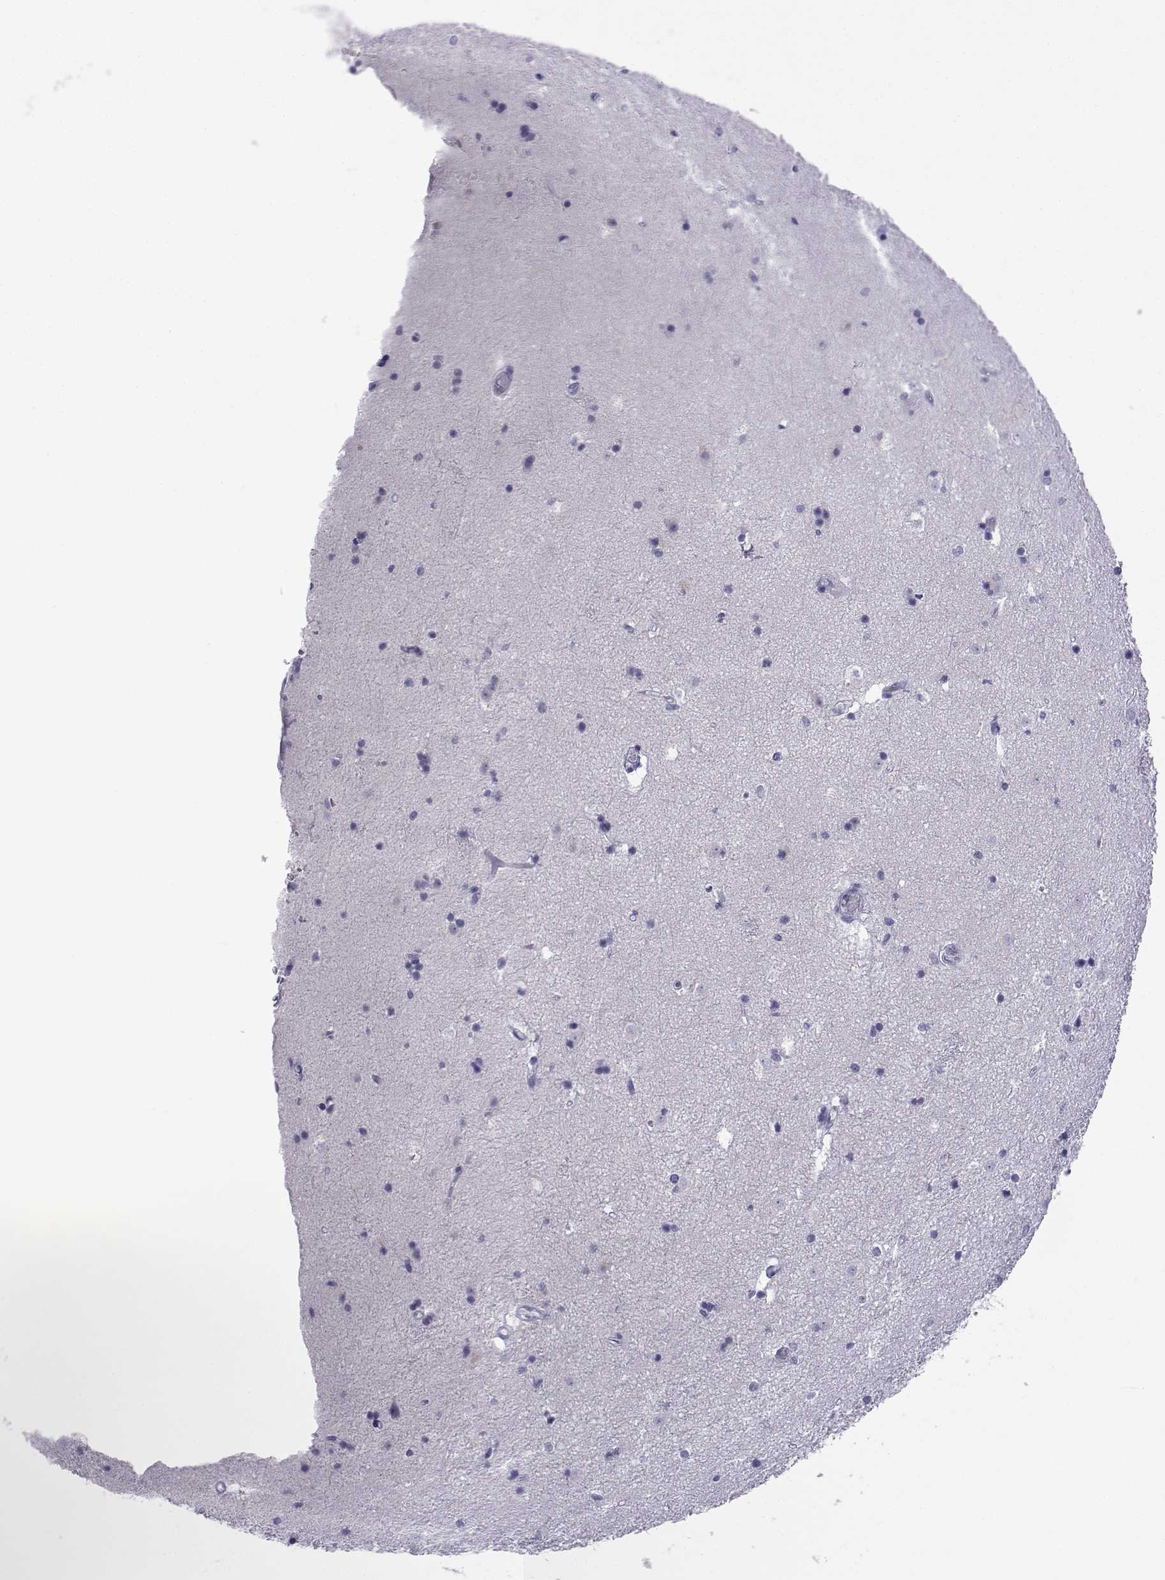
{"staining": {"intensity": "negative", "quantity": "none", "location": "none"}, "tissue": "caudate", "cell_type": "Glial cells", "image_type": "normal", "snomed": [{"axis": "morphology", "description": "Normal tissue, NOS"}, {"axis": "topography", "description": "Lateral ventricle wall"}], "caption": "Immunohistochemical staining of unremarkable caudate reveals no significant expression in glial cells. Brightfield microscopy of immunohistochemistry (IHC) stained with DAB (brown) and hematoxylin (blue), captured at high magnification.", "gene": "ACTL7A", "patient": {"sex": "male", "age": 51}}